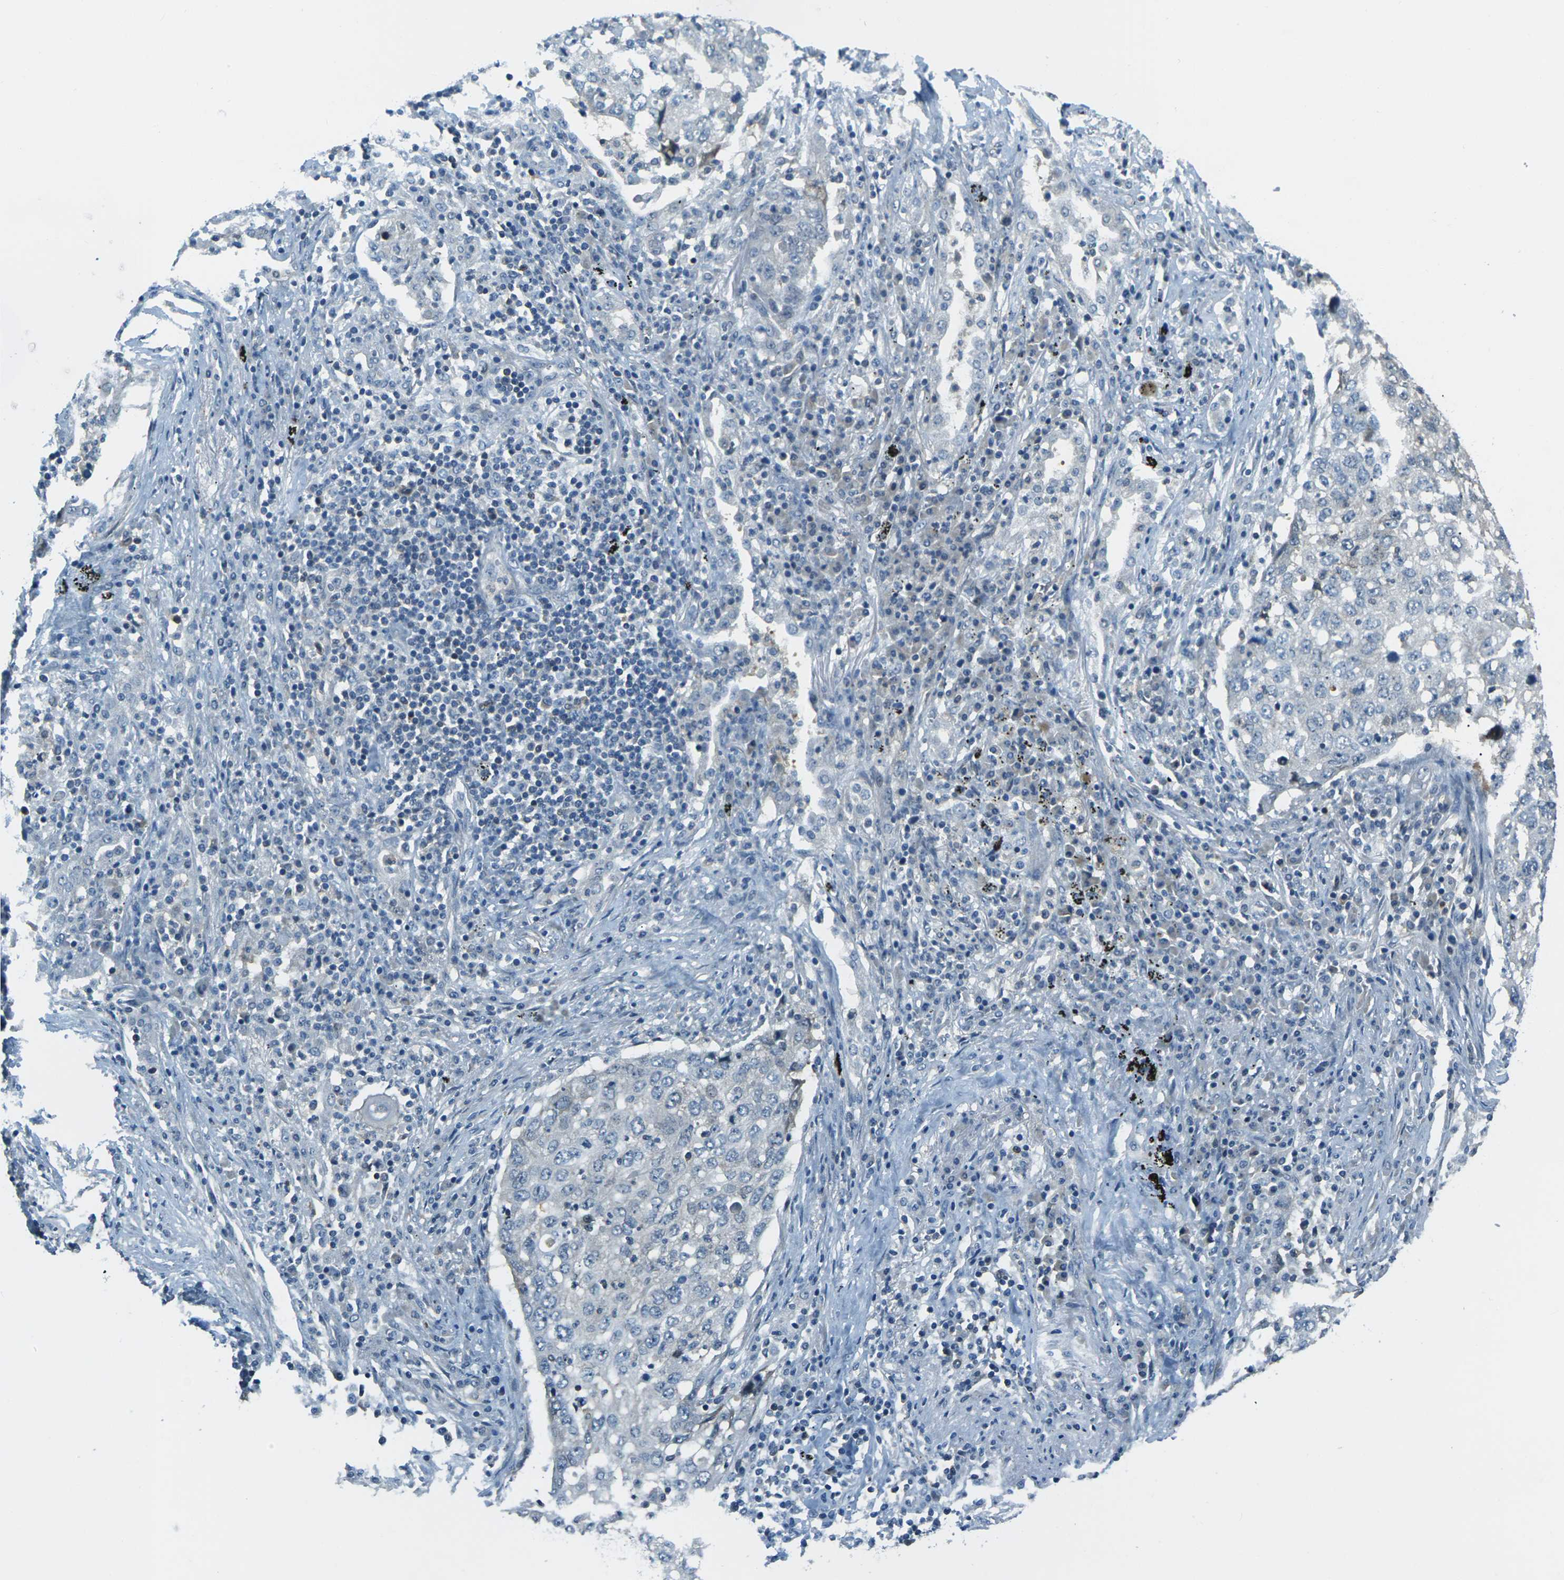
{"staining": {"intensity": "negative", "quantity": "none", "location": "none"}, "tissue": "lung cancer", "cell_type": "Tumor cells", "image_type": "cancer", "snomed": [{"axis": "morphology", "description": "Squamous cell carcinoma, NOS"}, {"axis": "topography", "description": "Lung"}], "caption": "Human lung squamous cell carcinoma stained for a protein using IHC exhibits no staining in tumor cells.", "gene": "NANOS2", "patient": {"sex": "female", "age": 63}}